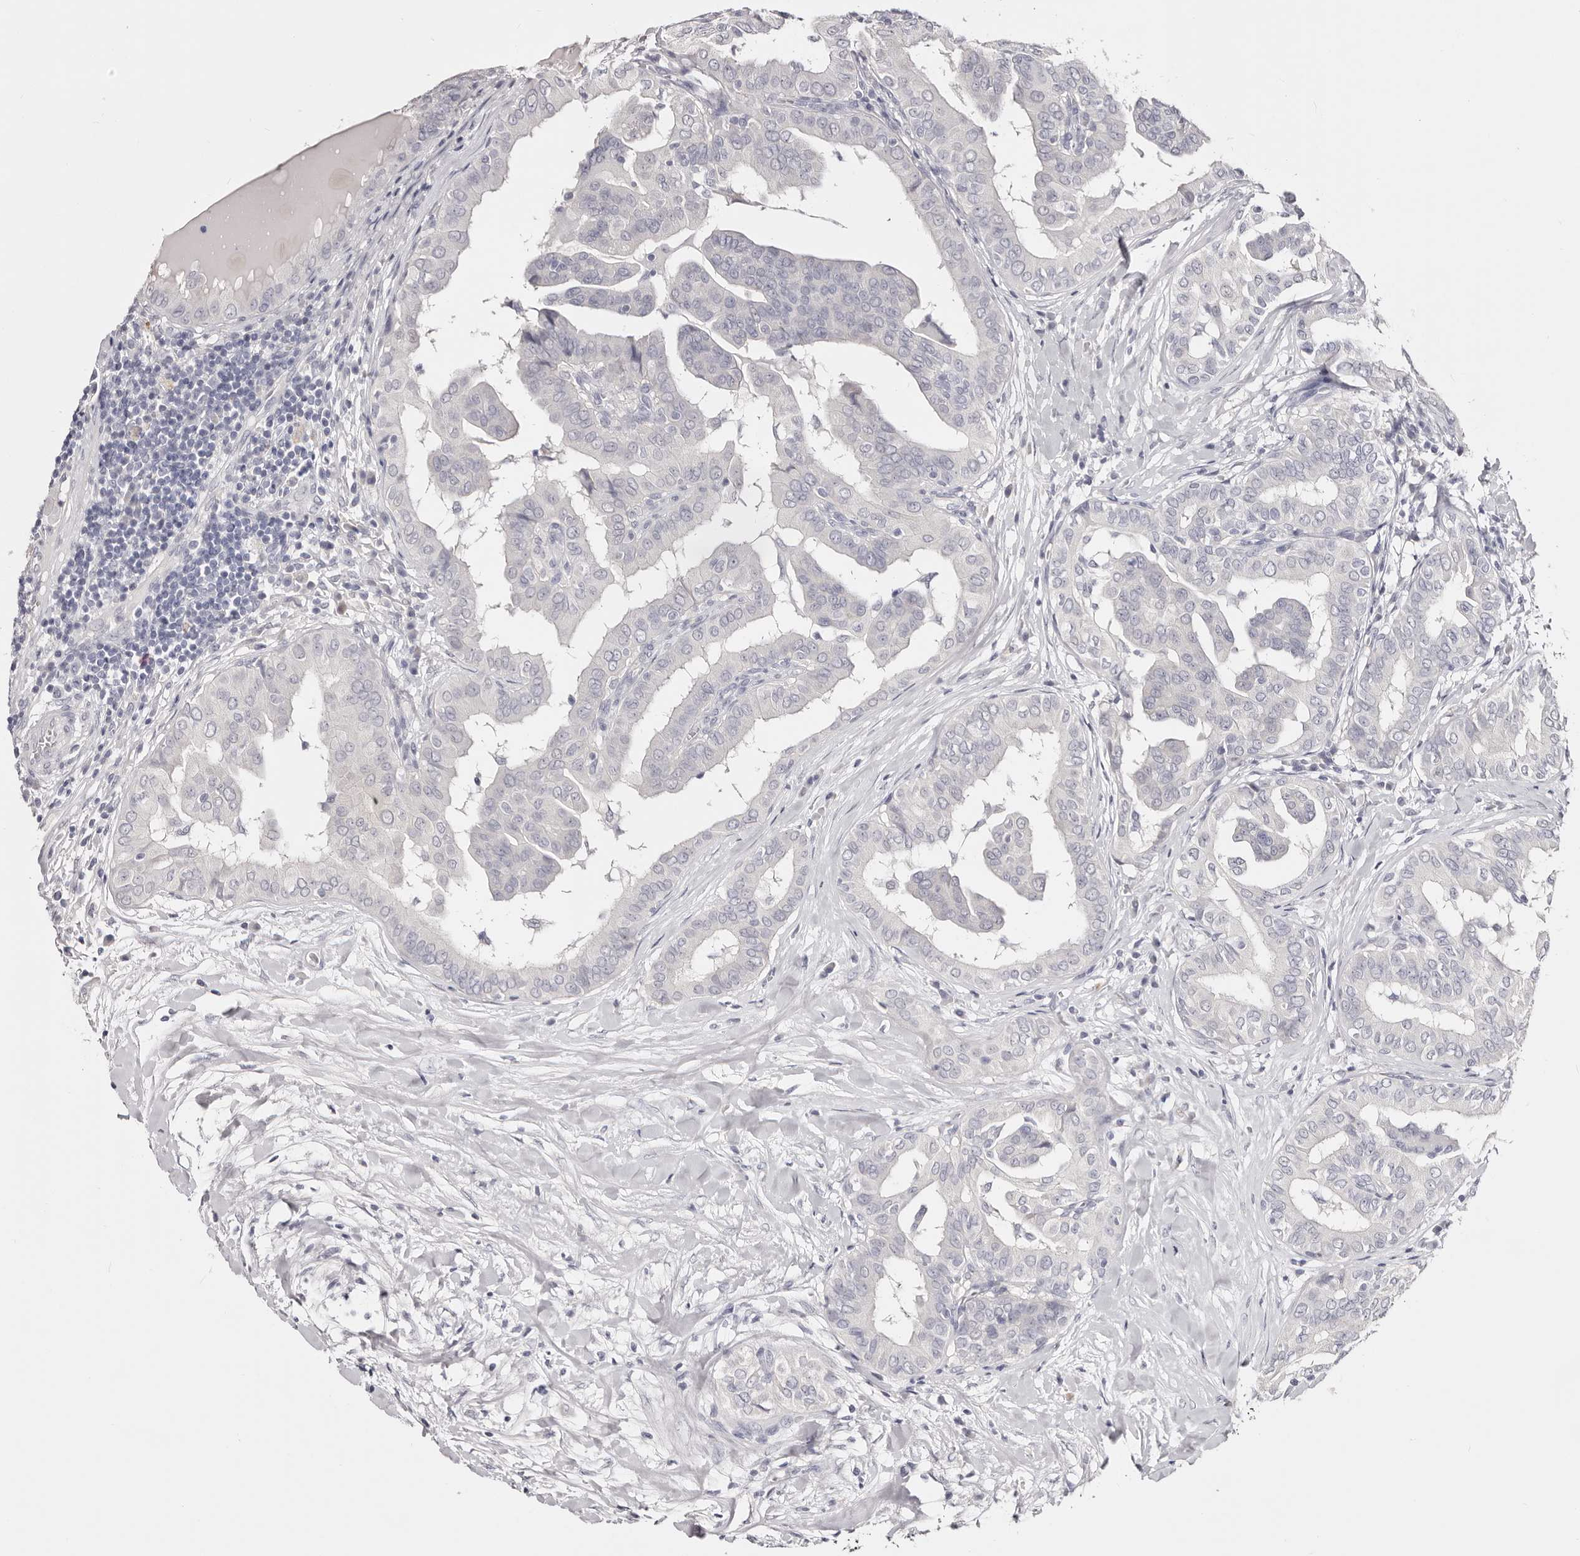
{"staining": {"intensity": "negative", "quantity": "none", "location": "none"}, "tissue": "thyroid cancer", "cell_type": "Tumor cells", "image_type": "cancer", "snomed": [{"axis": "morphology", "description": "Papillary adenocarcinoma, NOS"}, {"axis": "topography", "description": "Thyroid gland"}], "caption": "The immunohistochemistry image has no significant staining in tumor cells of thyroid papillary adenocarcinoma tissue. (DAB (3,3'-diaminobenzidine) immunohistochemistry (IHC) with hematoxylin counter stain).", "gene": "AKNAD1", "patient": {"sex": "male", "age": 33}}